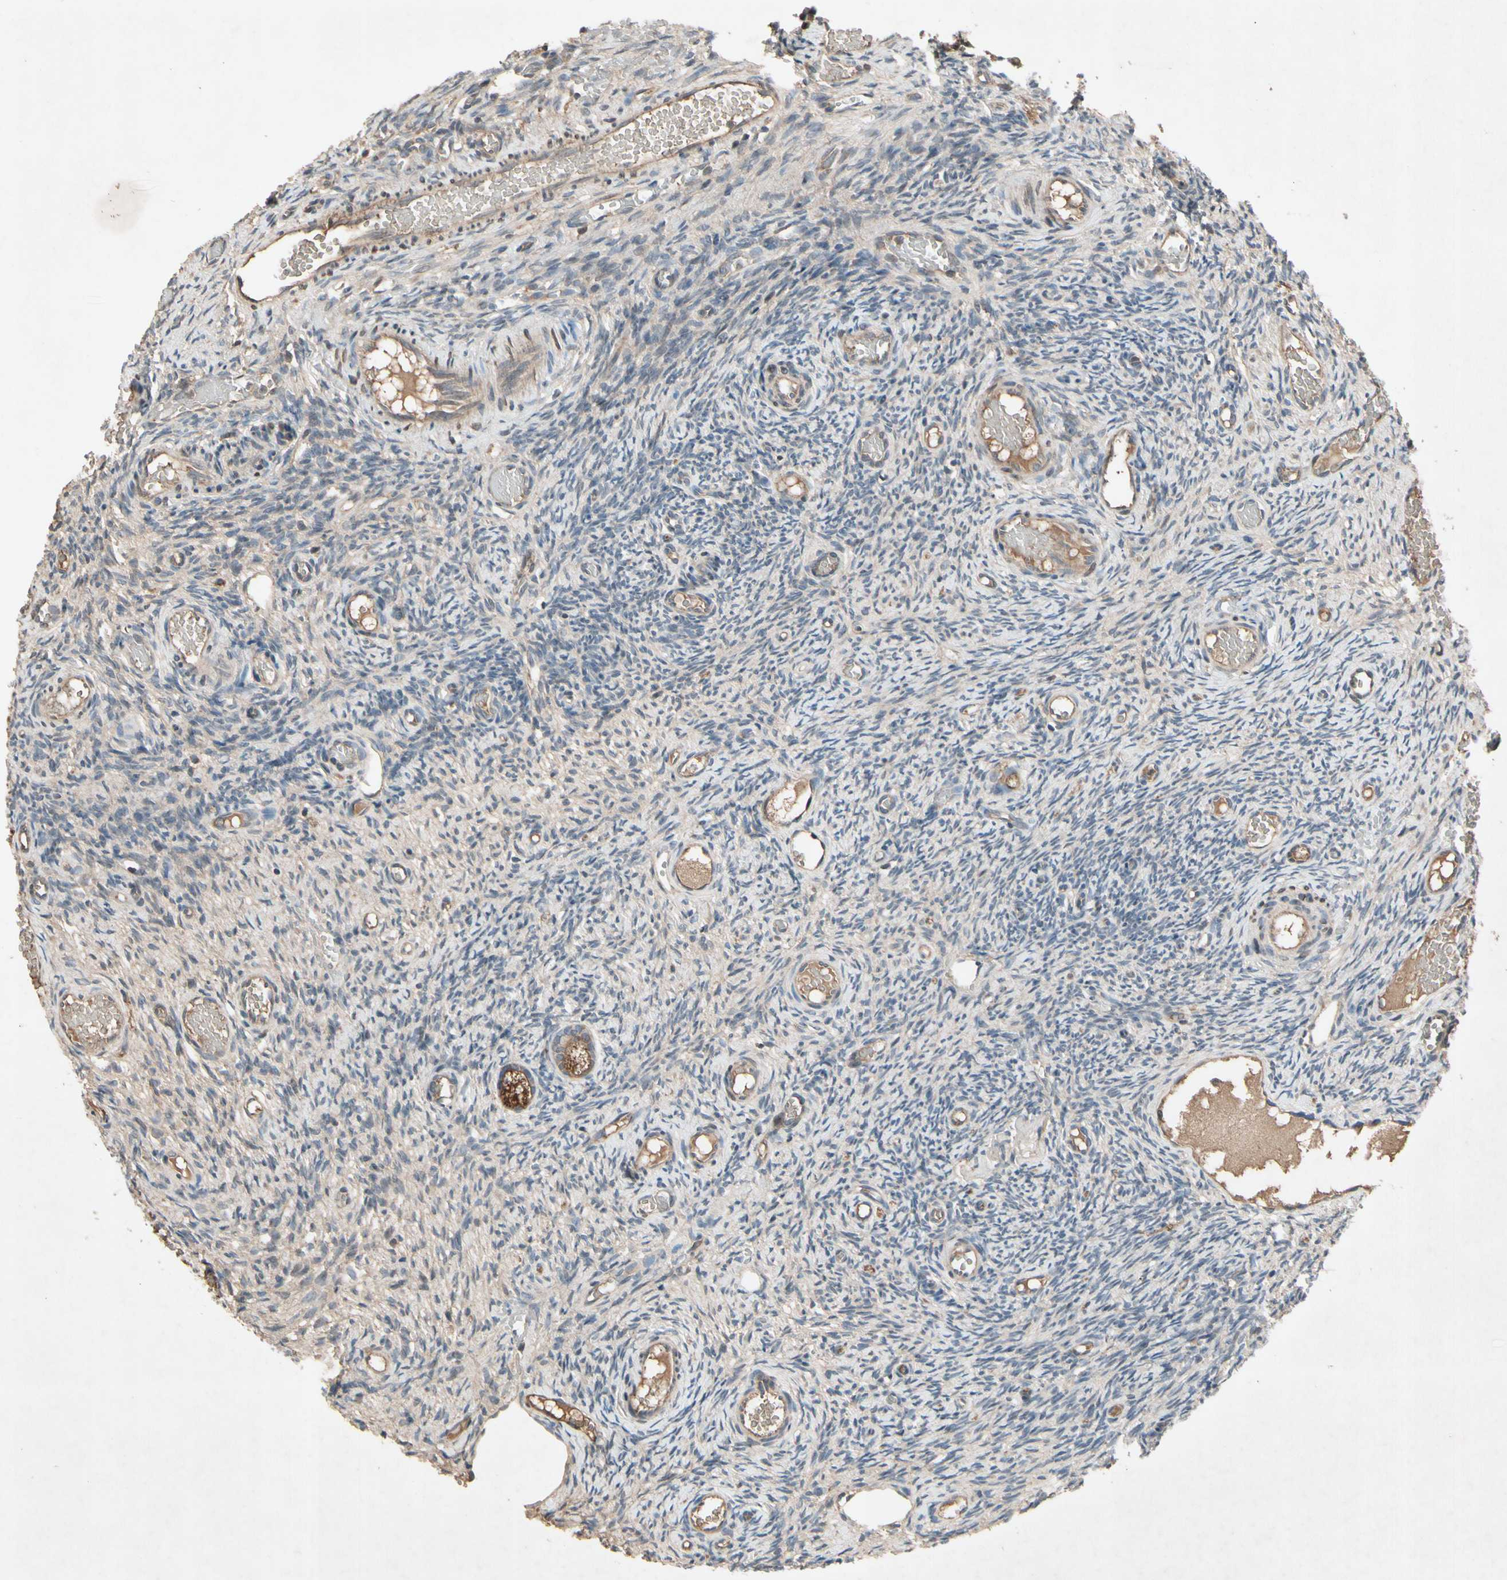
{"staining": {"intensity": "moderate", "quantity": ">75%", "location": "cytoplasmic/membranous"}, "tissue": "ovary", "cell_type": "Follicle cells", "image_type": "normal", "snomed": [{"axis": "morphology", "description": "Normal tissue, NOS"}, {"axis": "topography", "description": "Ovary"}], "caption": "Normal ovary demonstrates moderate cytoplasmic/membranous positivity in approximately >75% of follicle cells, visualized by immunohistochemistry. (DAB IHC with brightfield microscopy, high magnification).", "gene": "NSF", "patient": {"sex": "female", "age": 35}}